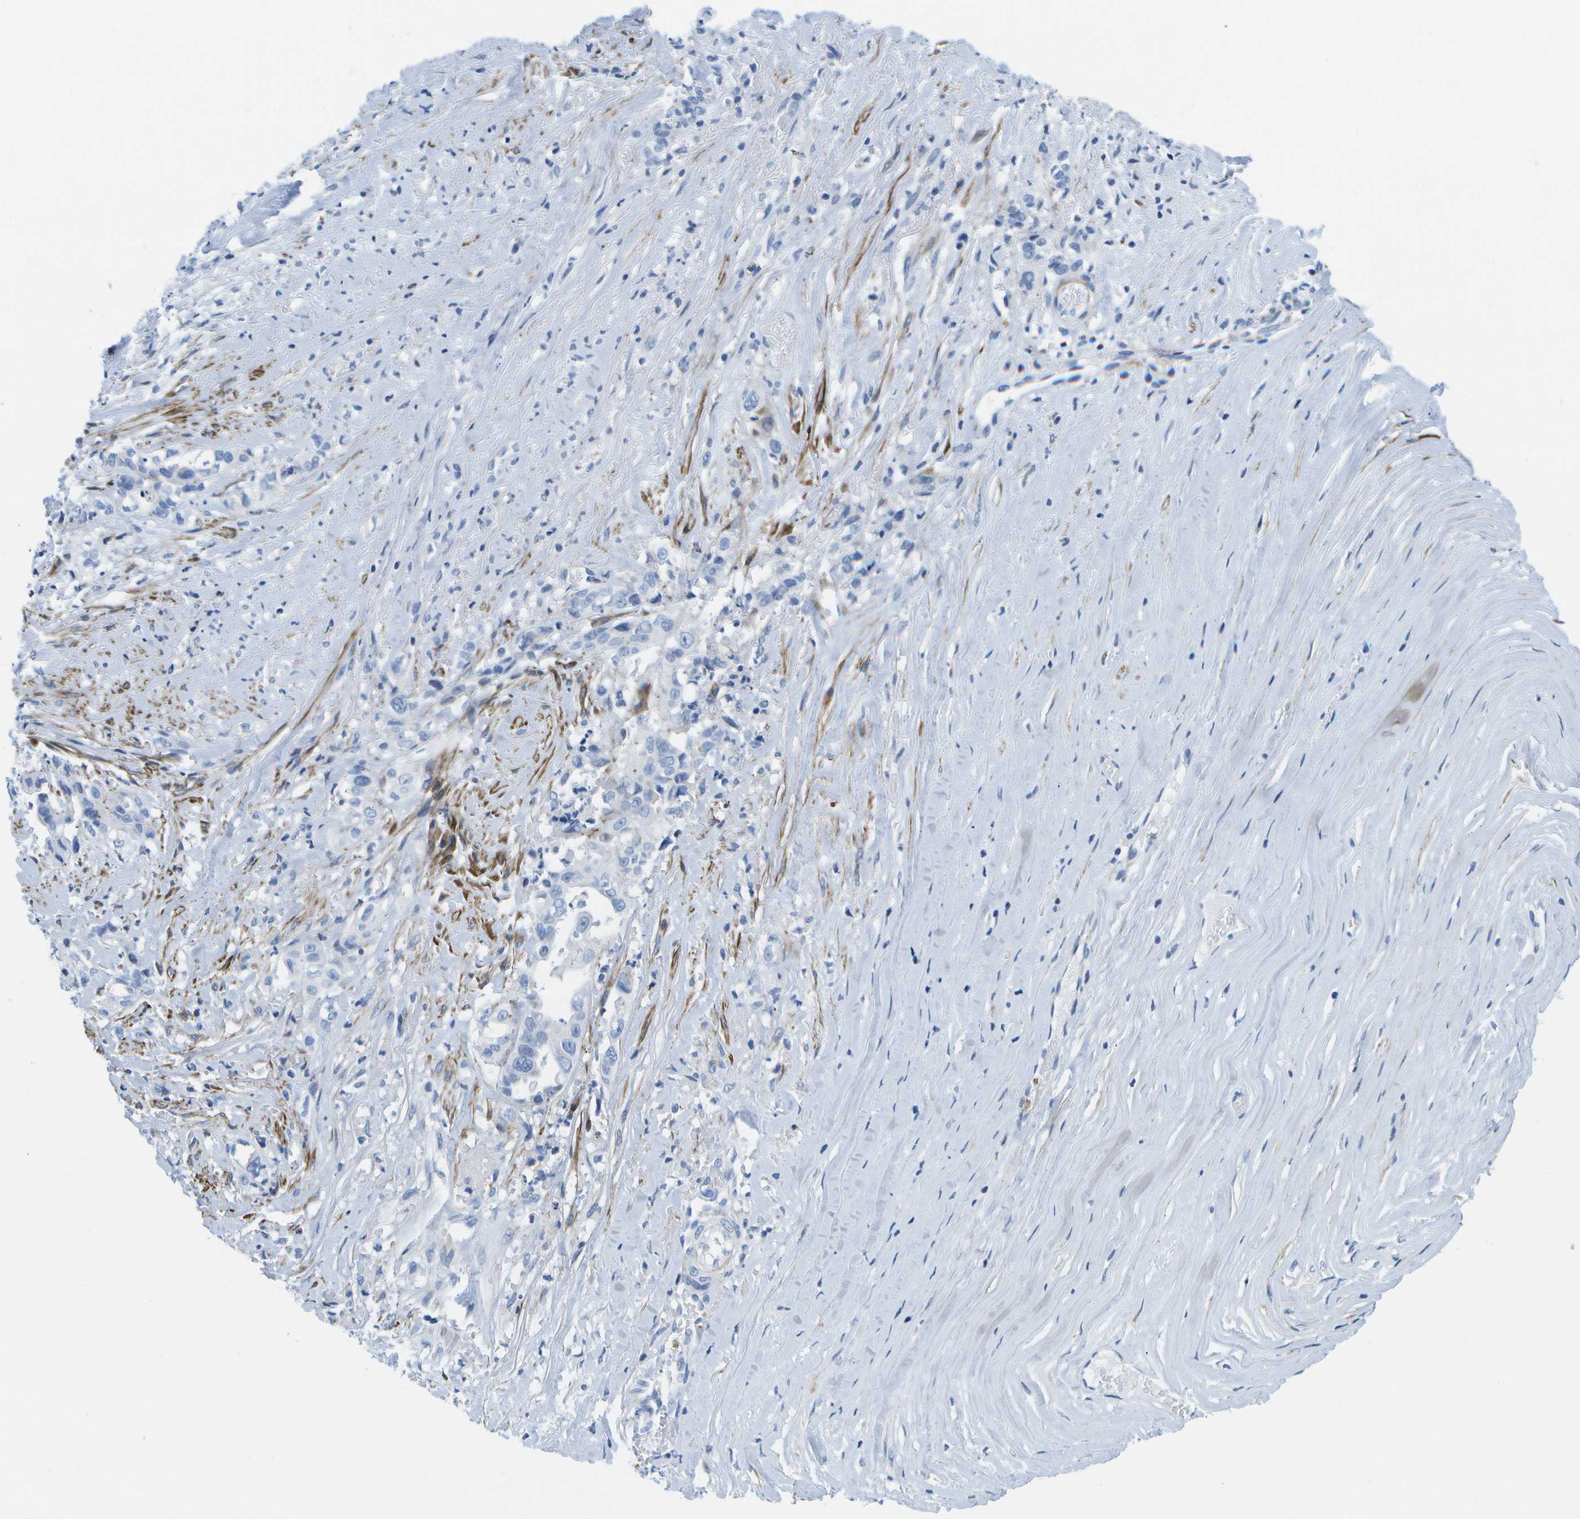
{"staining": {"intensity": "negative", "quantity": "none", "location": "none"}, "tissue": "liver cancer", "cell_type": "Tumor cells", "image_type": "cancer", "snomed": [{"axis": "morphology", "description": "Cholangiocarcinoma"}, {"axis": "topography", "description": "Liver"}], "caption": "There is no significant expression in tumor cells of cholangiocarcinoma (liver). (Brightfield microscopy of DAB (3,3'-diaminobenzidine) immunohistochemistry at high magnification).", "gene": "ADGRG6", "patient": {"sex": "female", "age": 70}}